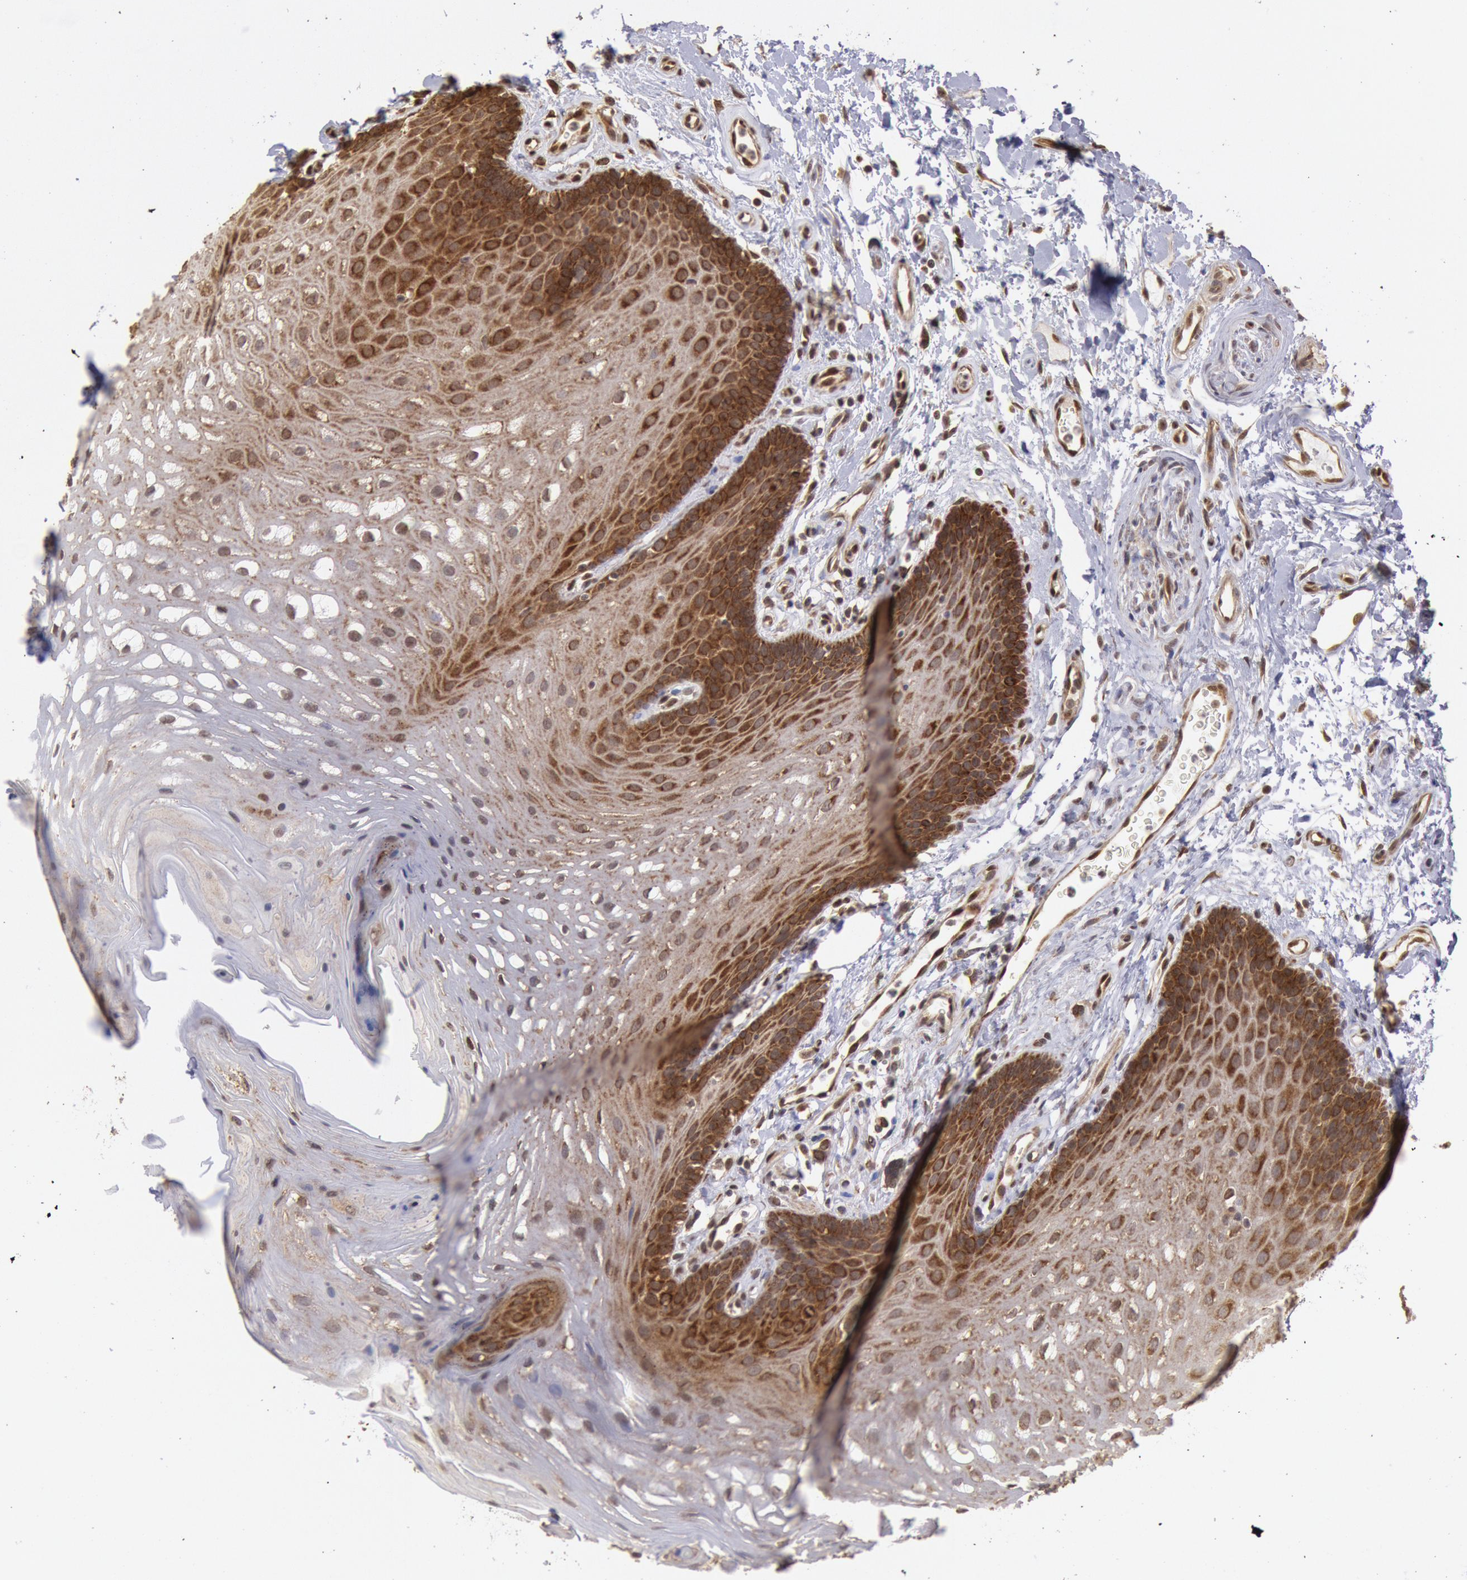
{"staining": {"intensity": "moderate", "quantity": ">75%", "location": "cytoplasmic/membranous"}, "tissue": "oral mucosa", "cell_type": "Squamous epithelial cells", "image_type": "normal", "snomed": [{"axis": "morphology", "description": "Normal tissue, NOS"}, {"axis": "topography", "description": "Oral tissue"}], "caption": "This photomicrograph reveals IHC staining of unremarkable human oral mucosa, with medium moderate cytoplasmic/membranous staining in approximately >75% of squamous epithelial cells.", "gene": "STX17", "patient": {"sex": "male", "age": 62}}